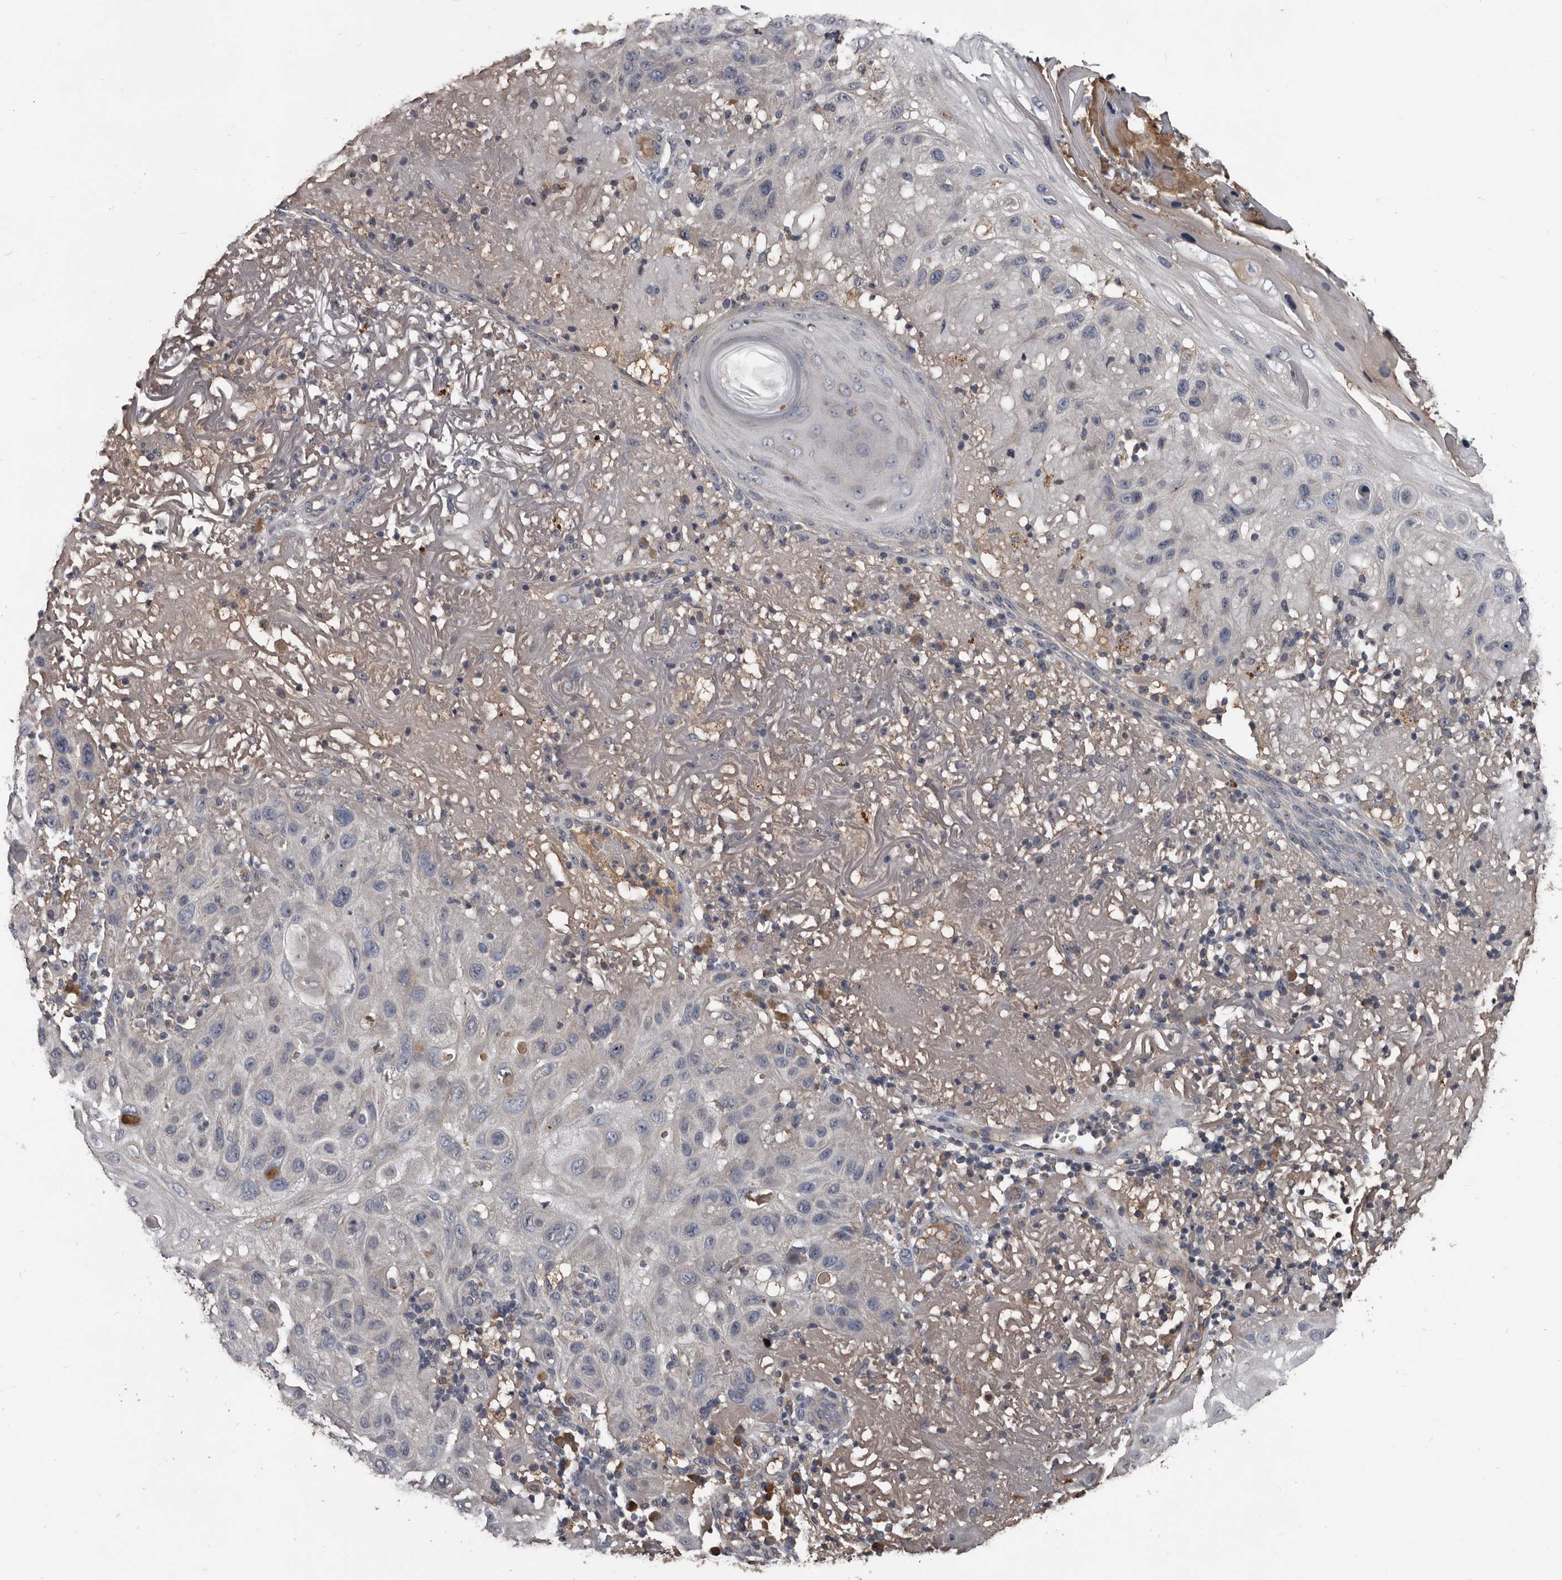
{"staining": {"intensity": "negative", "quantity": "none", "location": "none"}, "tissue": "skin cancer", "cell_type": "Tumor cells", "image_type": "cancer", "snomed": [{"axis": "morphology", "description": "Normal tissue, NOS"}, {"axis": "morphology", "description": "Squamous cell carcinoma, NOS"}, {"axis": "topography", "description": "Skin"}], "caption": "There is no significant expression in tumor cells of skin squamous cell carcinoma. Brightfield microscopy of immunohistochemistry stained with DAB (3,3'-diaminobenzidine) (brown) and hematoxylin (blue), captured at high magnification.", "gene": "GREB1", "patient": {"sex": "female", "age": 96}}